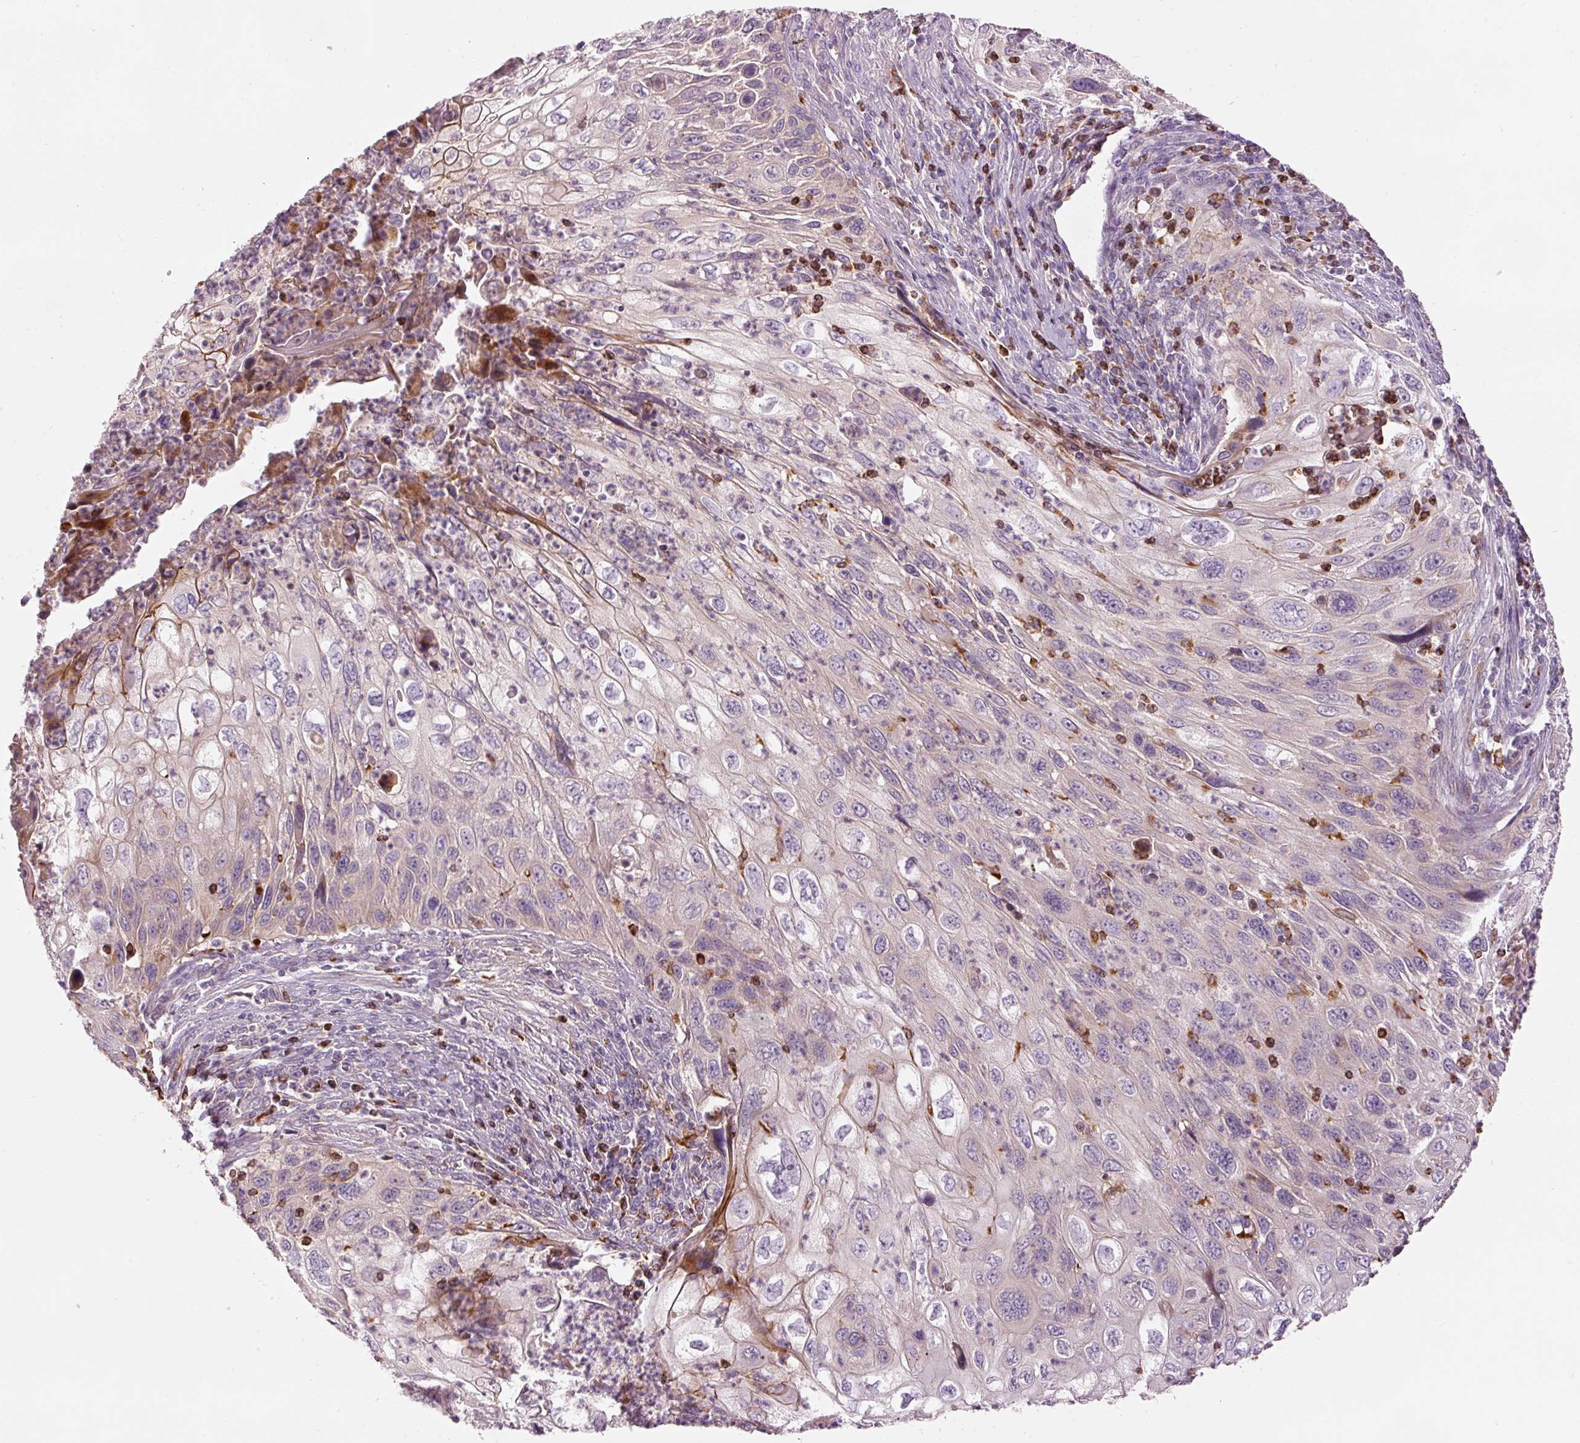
{"staining": {"intensity": "moderate", "quantity": "<25%", "location": "cytoplasmic/membranous"}, "tissue": "cervical cancer", "cell_type": "Tumor cells", "image_type": "cancer", "snomed": [{"axis": "morphology", "description": "Squamous cell carcinoma, NOS"}, {"axis": "topography", "description": "Cervix"}], "caption": "This photomicrograph reveals IHC staining of human cervical squamous cell carcinoma, with low moderate cytoplasmic/membranous positivity in approximately <25% of tumor cells.", "gene": "KLHL21", "patient": {"sex": "female", "age": 70}}